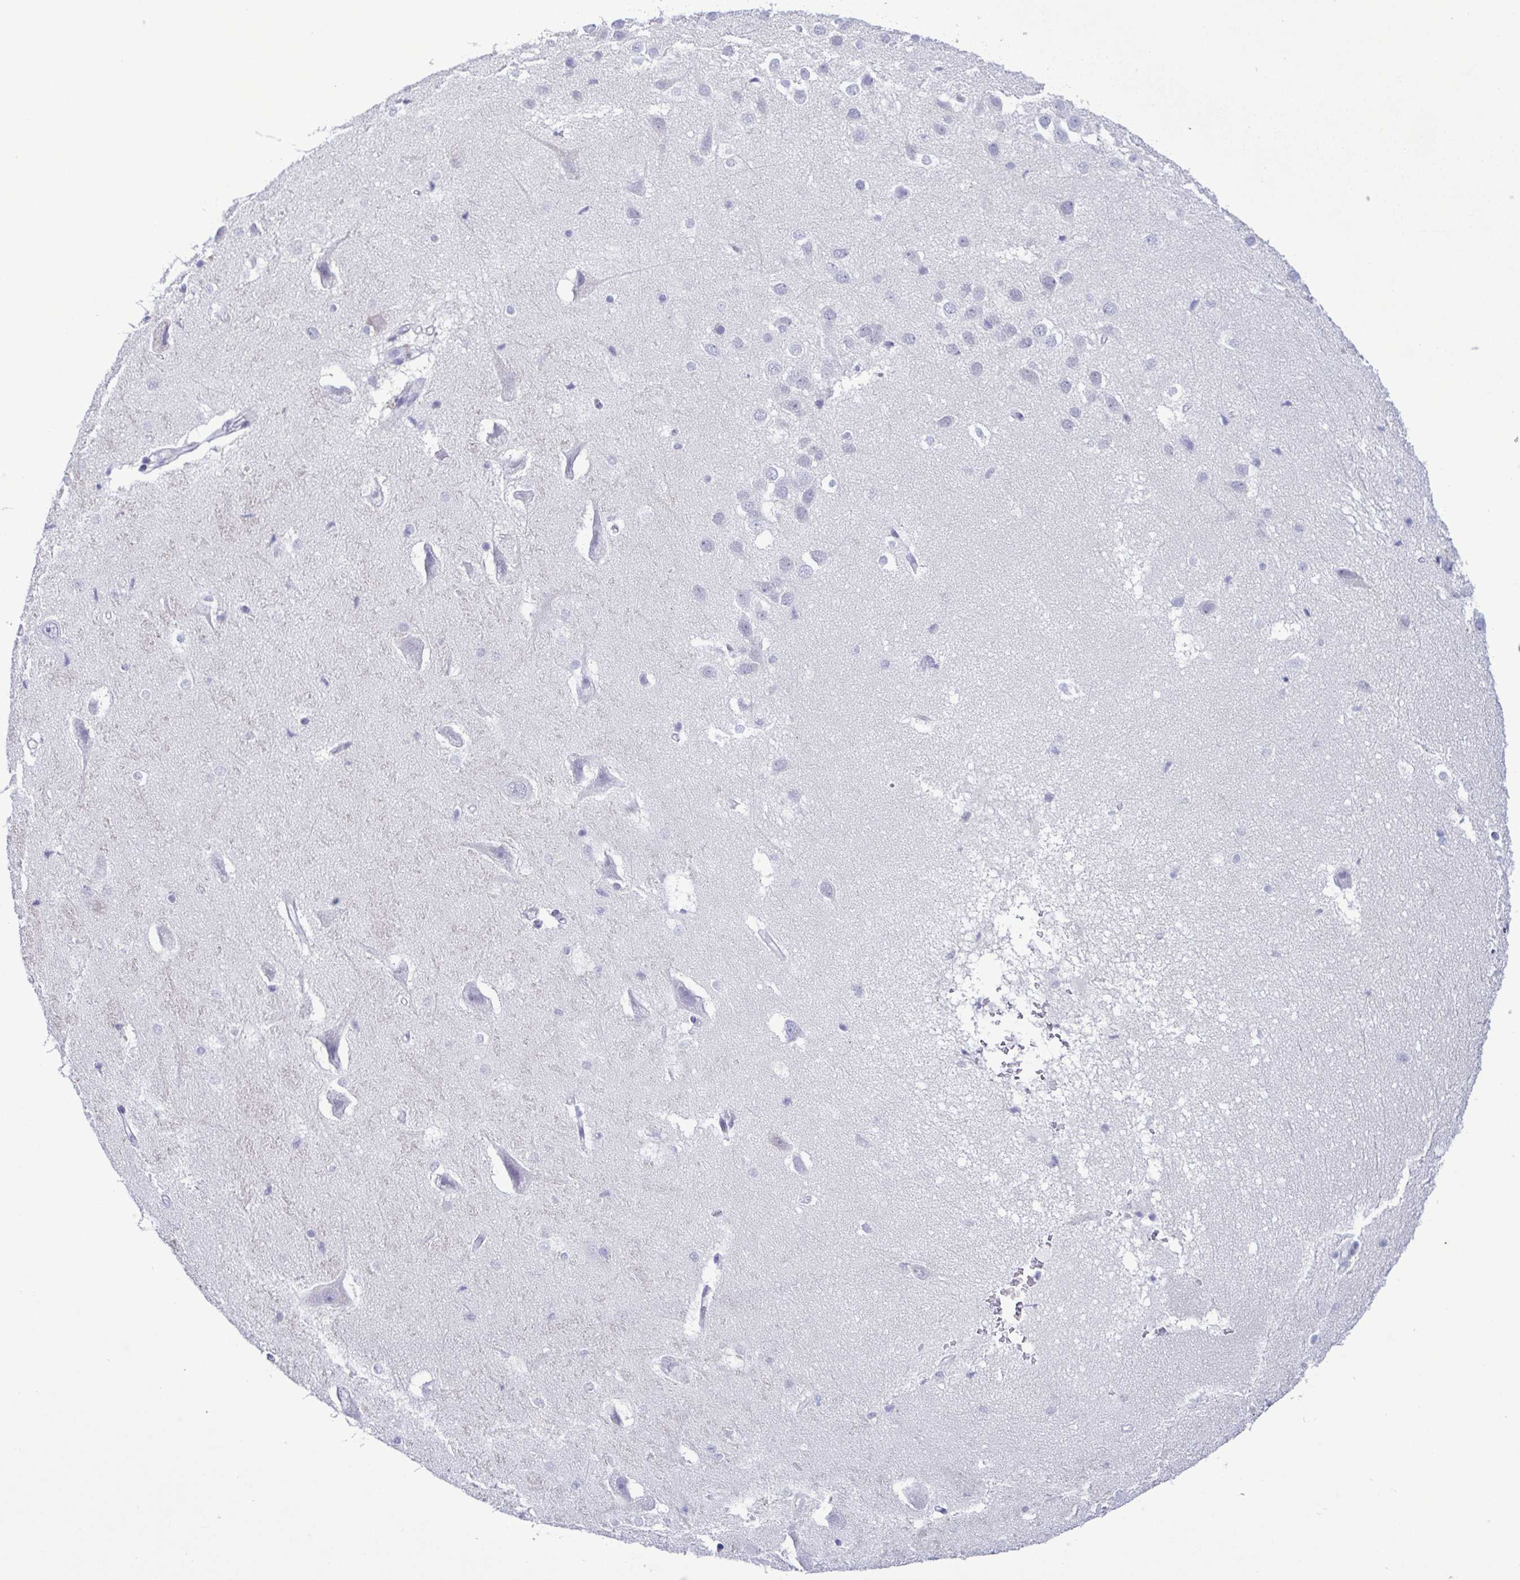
{"staining": {"intensity": "negative", "quantity": "none", "location": "none"}, "tissue": "hippocampus", "cell_type": "Glial cells", "image_type": "normal", "snomed": [{"axis": "morphology", "description": "Normal tissue, NOS"}, {"axis": "topography", "description": "Hippocampus"}], "caption": "DAB immunohistochemical staining of unremarkable hippocampus shows no significant positivity in glial cells. The staining is performed using DAB brown chromogen with nuclei counter-stained in using hematoxylin.", "gene": "INAFM1", "patient": {"sex": "male", "age": 26}}